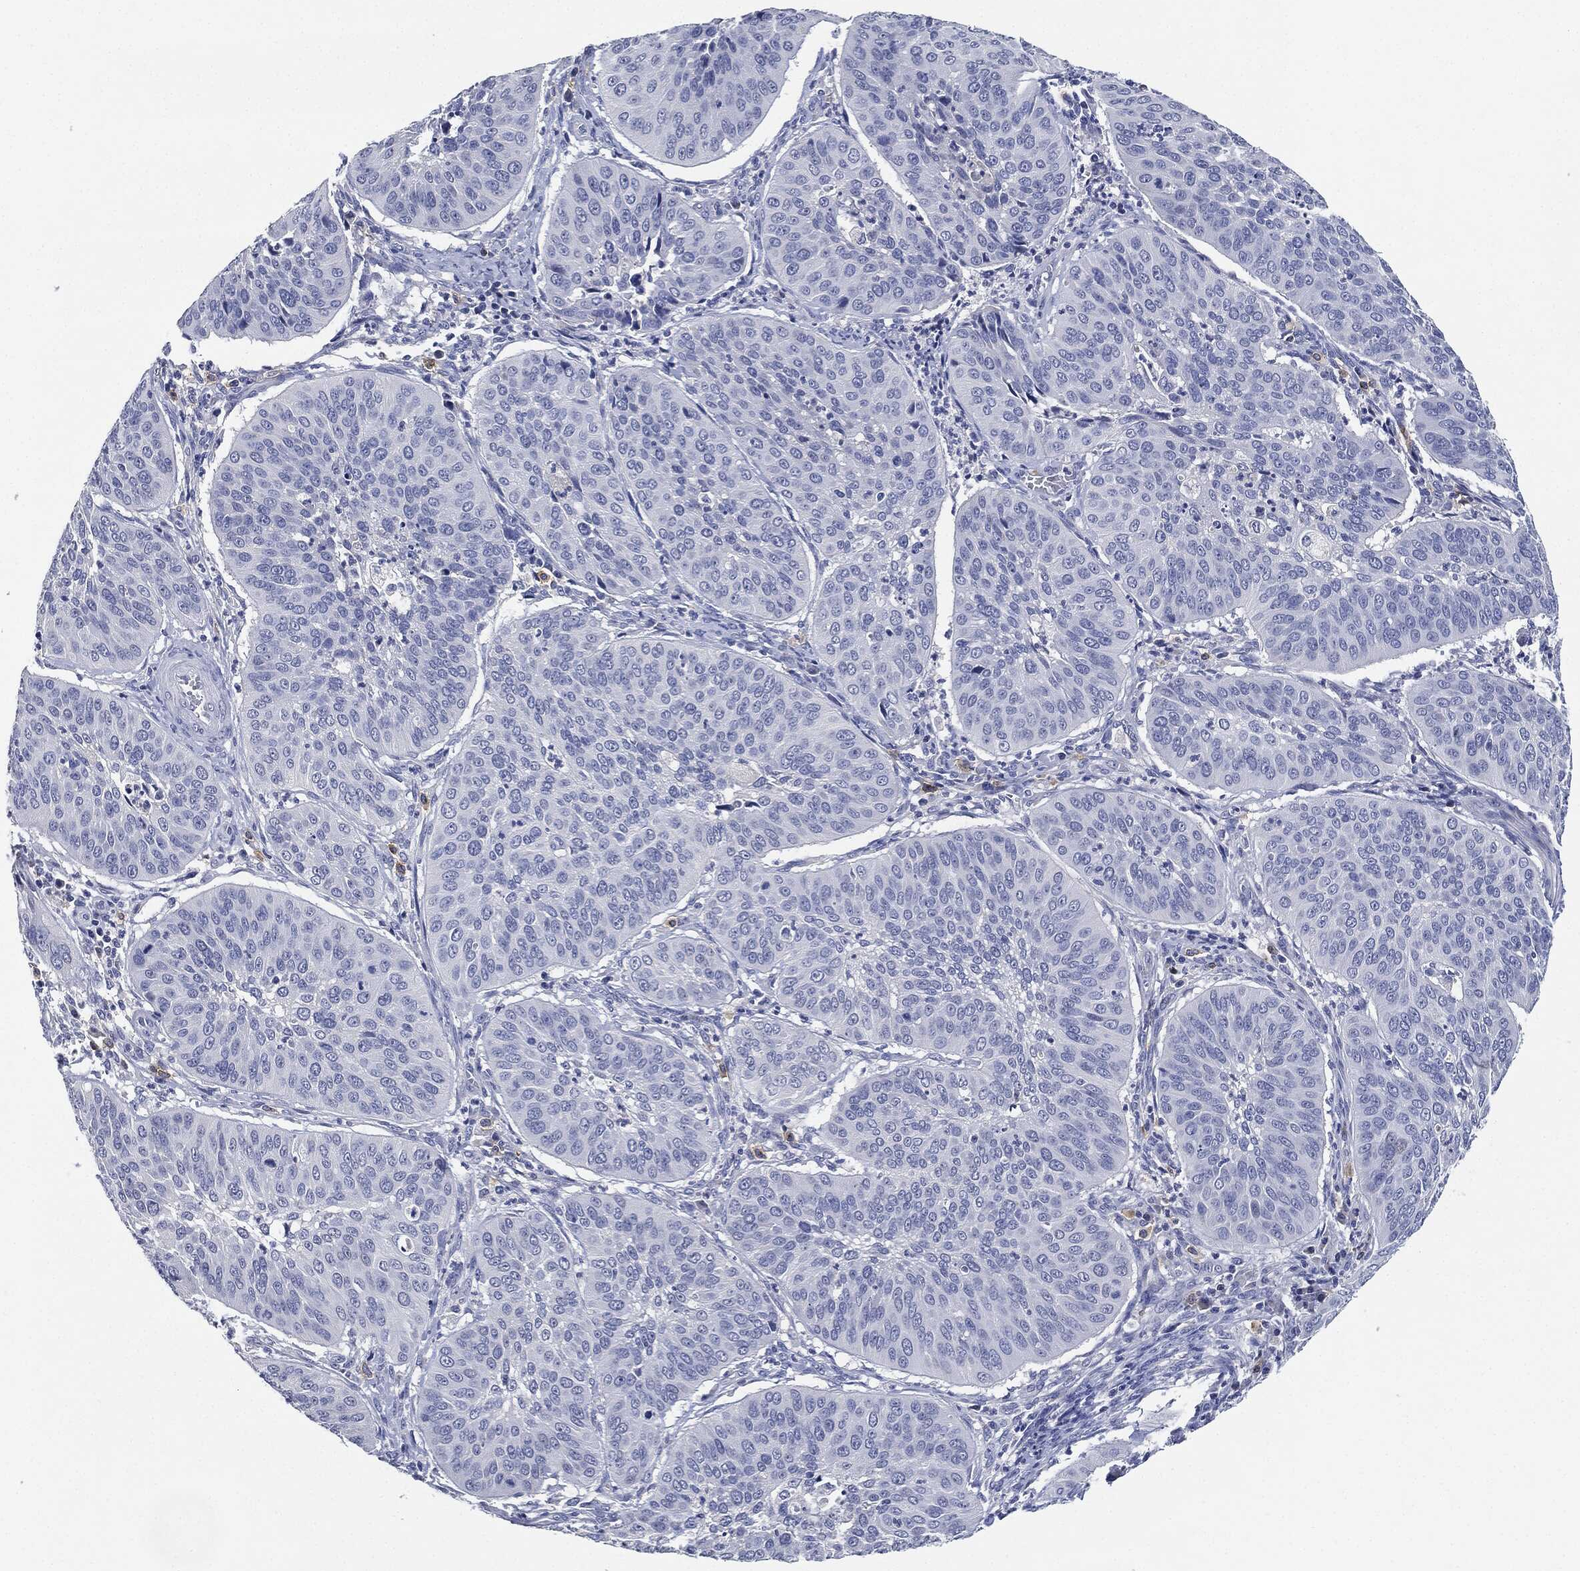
{"staining": {"intensity": "negative", "quantity": "none", "location": "none"}, "tissue": "cervical cancer", "cell_type": "Tumor cells", "image_type": "cancer", "snomed": [{"axis": "morphology", "description": "Normal tissue, NOS"}, {"axis": "morphology", "description": "Squamous cell carcinoma, NOS"}, {"axis": "topography", "description": "Cervix"}], "caption": "Cervical cancer (squamous cell carcinoma) stained for a protein using immunohistochemistry demonstrates no positivity tumor cells.", "gene": "NTRK1", "patient": {"sex": "female", "age": 39}}